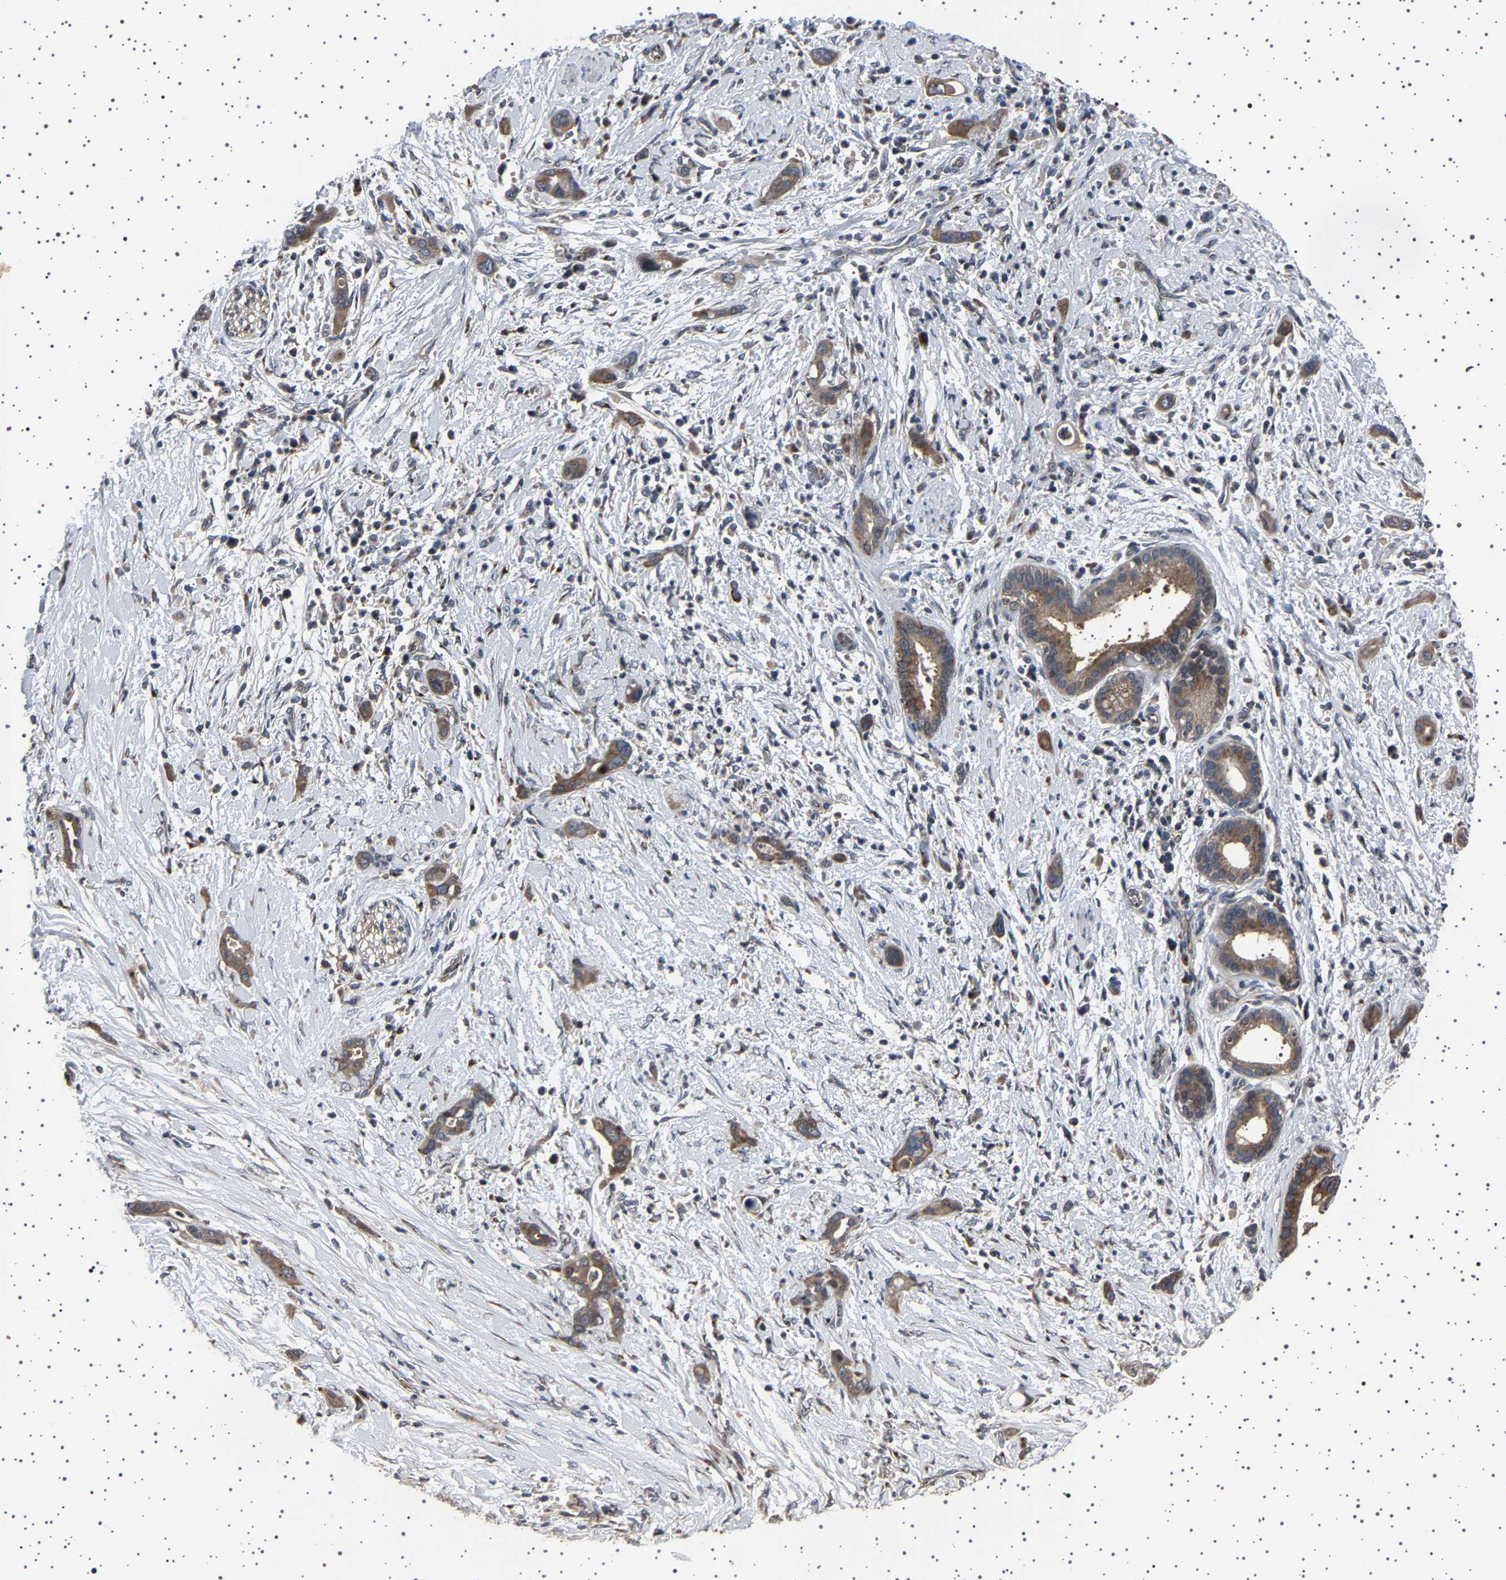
{"staining": {"intensity": "moderate", "quantity": ">75%", "location": "cytoplasmic/membranous"}, "tissue": "pancreatic cancer", "cell_type": "Tumor cells", "image_type": "cancer", "snomed": [{"axis": "morphology", "description": "Adenocarcinoma, NOS"}, {"axis": "topography", "description": "Pancreas"}], "caption": "A histopathology image of pancreatic adenocarcinoma stained for a protein displays moderate cytoplasmic/membranous brown staining in tumor cells.", "gene": "NCKAP1", "patient": {"sex": "male", "age": 59}}